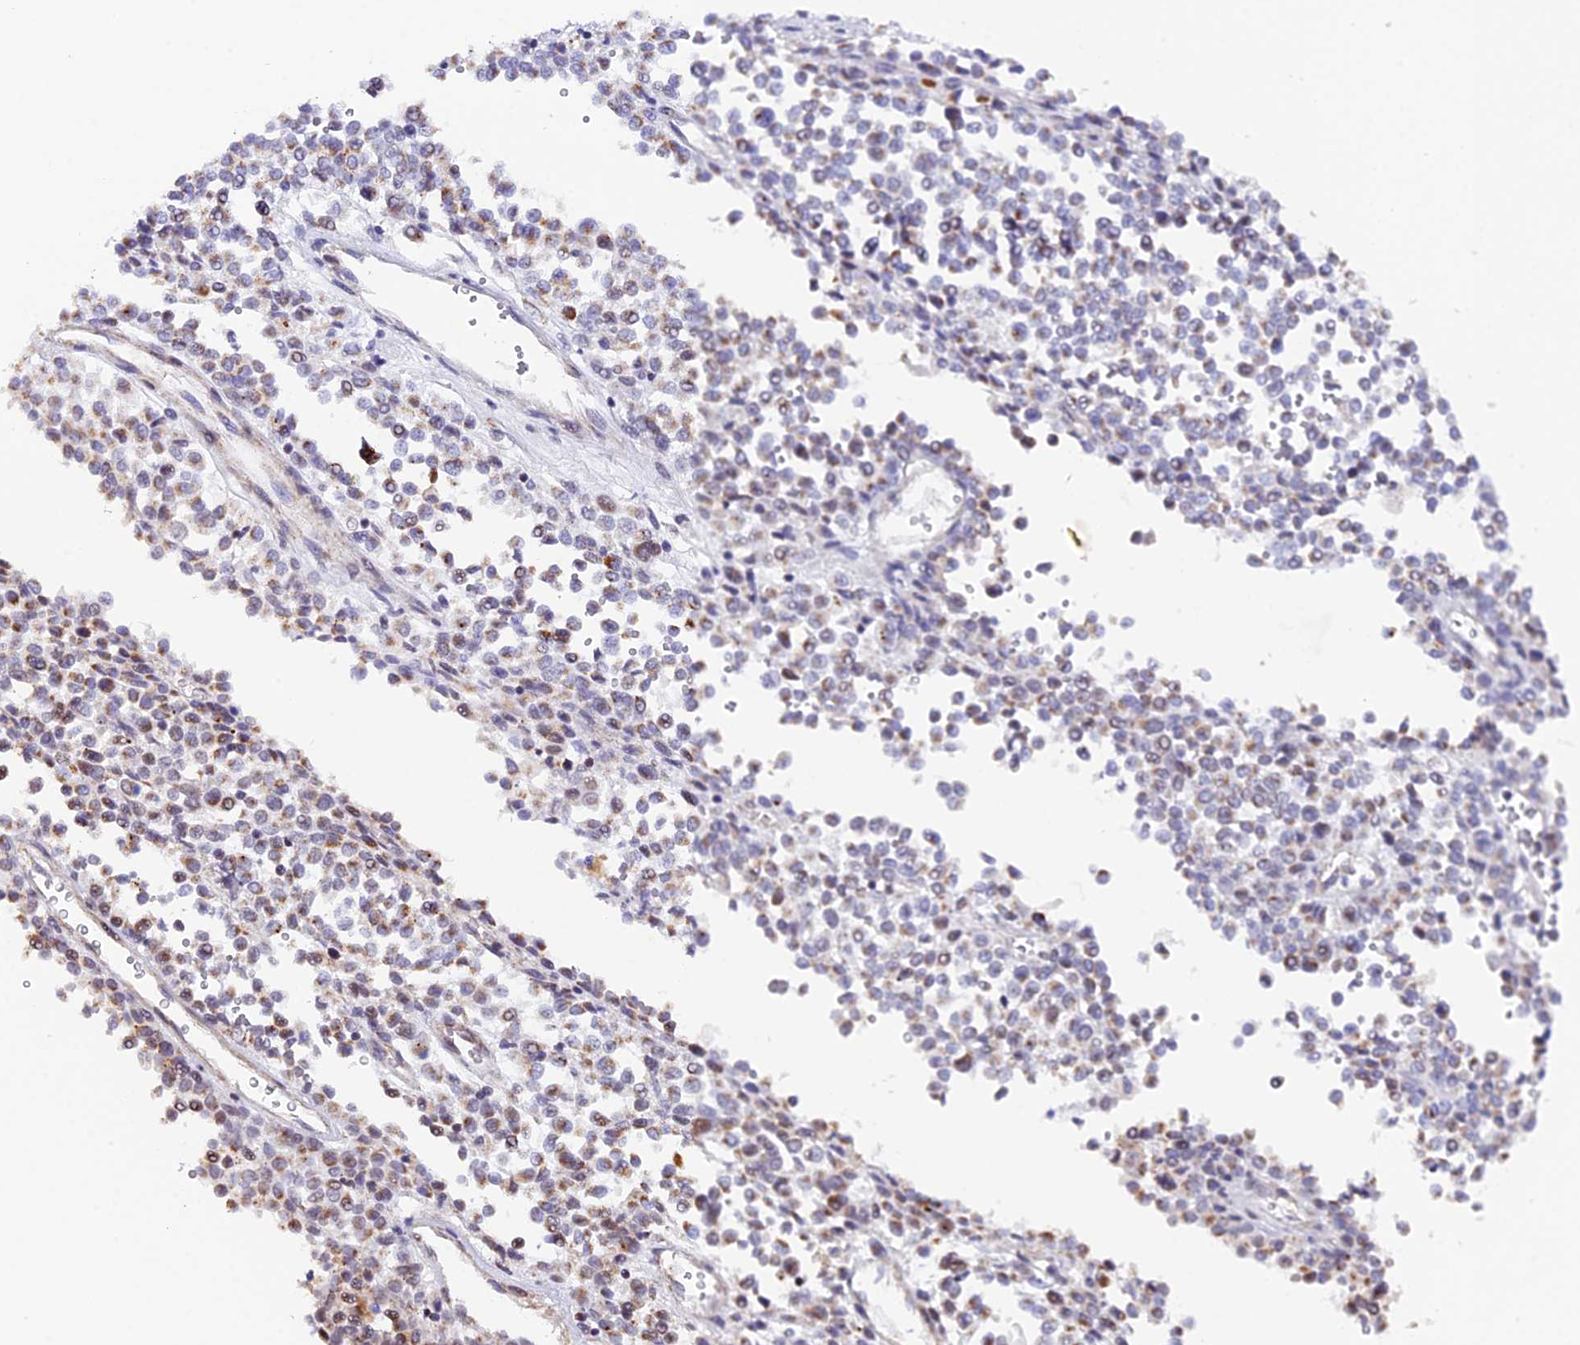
{"staining": {"intensity": "weak", "quantity": "25%-75%", "location": "cytoplasmic/membranous"}, "tissue": "melanoma", "cell_type": "Tumor cells", "image_type": "cancer", "snomed": [{"axis": "morphology", "description": "Malignant melanoma, Metastatic site"}, {"axis": "topography", "description": "Pancreas"}], "caption": "High-power microscopy captured an IHC image of melanoma, revealing weak cytoplasmic/membranous expression in about 25%-75% of tumor cells.", "gene": "TFAM", "patient": {"sex": "female", "age": 30}}